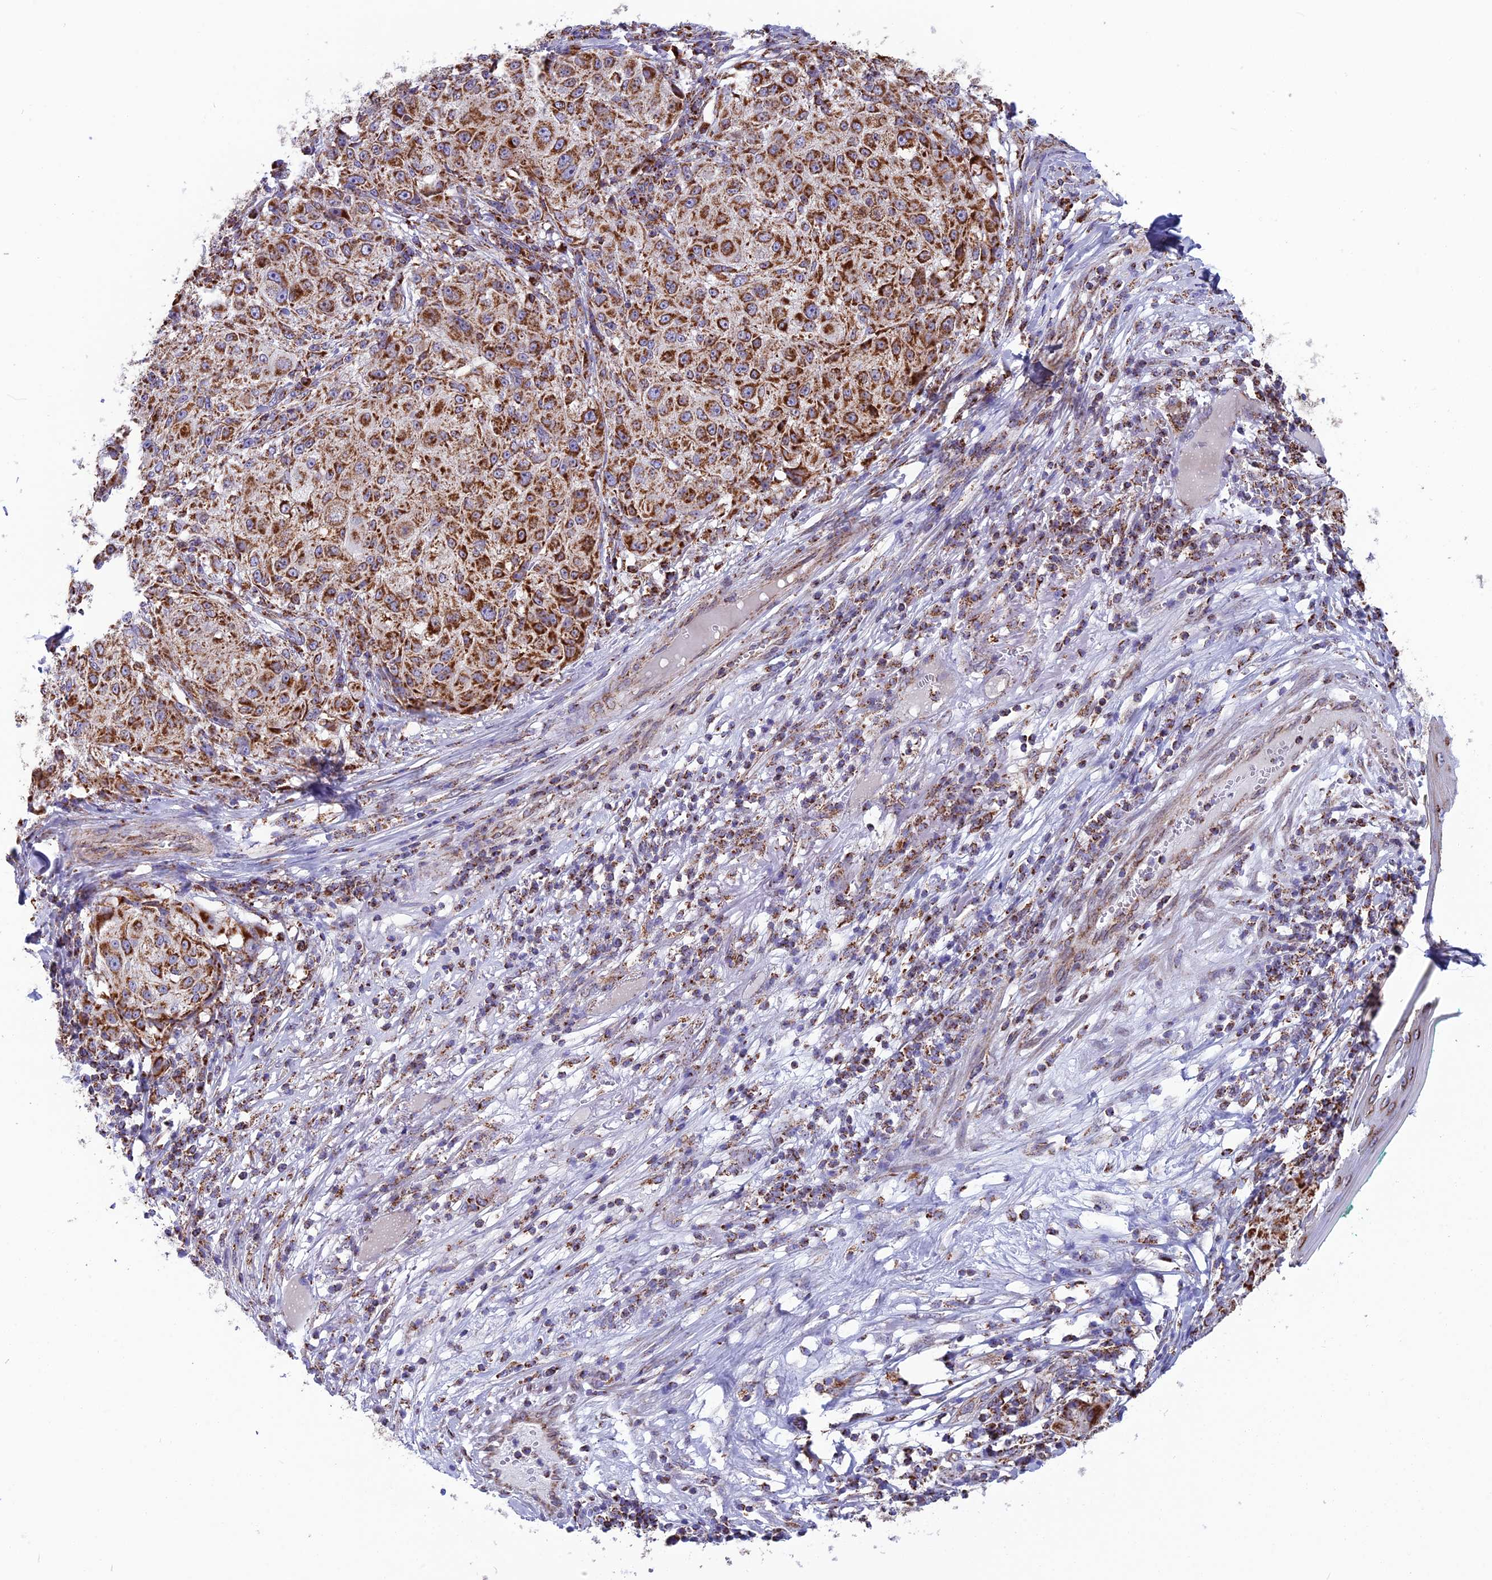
{"staining": {"intensity": "strong", "quantity": ">75%", "location": "cytoplasmic/membranous"}, "tissue": "melanoma", "cell_type": "Tumor cells", "image_type": "cancer", "snomed": [{"axis": "morphology", "description": "Necrosis, NOS"}, {"axis": "morphology", "description": "Malignant melanoma, NOS"}, {"axis": "topography", "description": "Skin"}], "caption": "This is an image of immunohistochemistry (IHC) staining of malignant melanoma, which shows strong expression in the cytoplasmic/membranous of tumor cells.", "gene": "CS", "patient": {"sex": "female", "age": 87}}